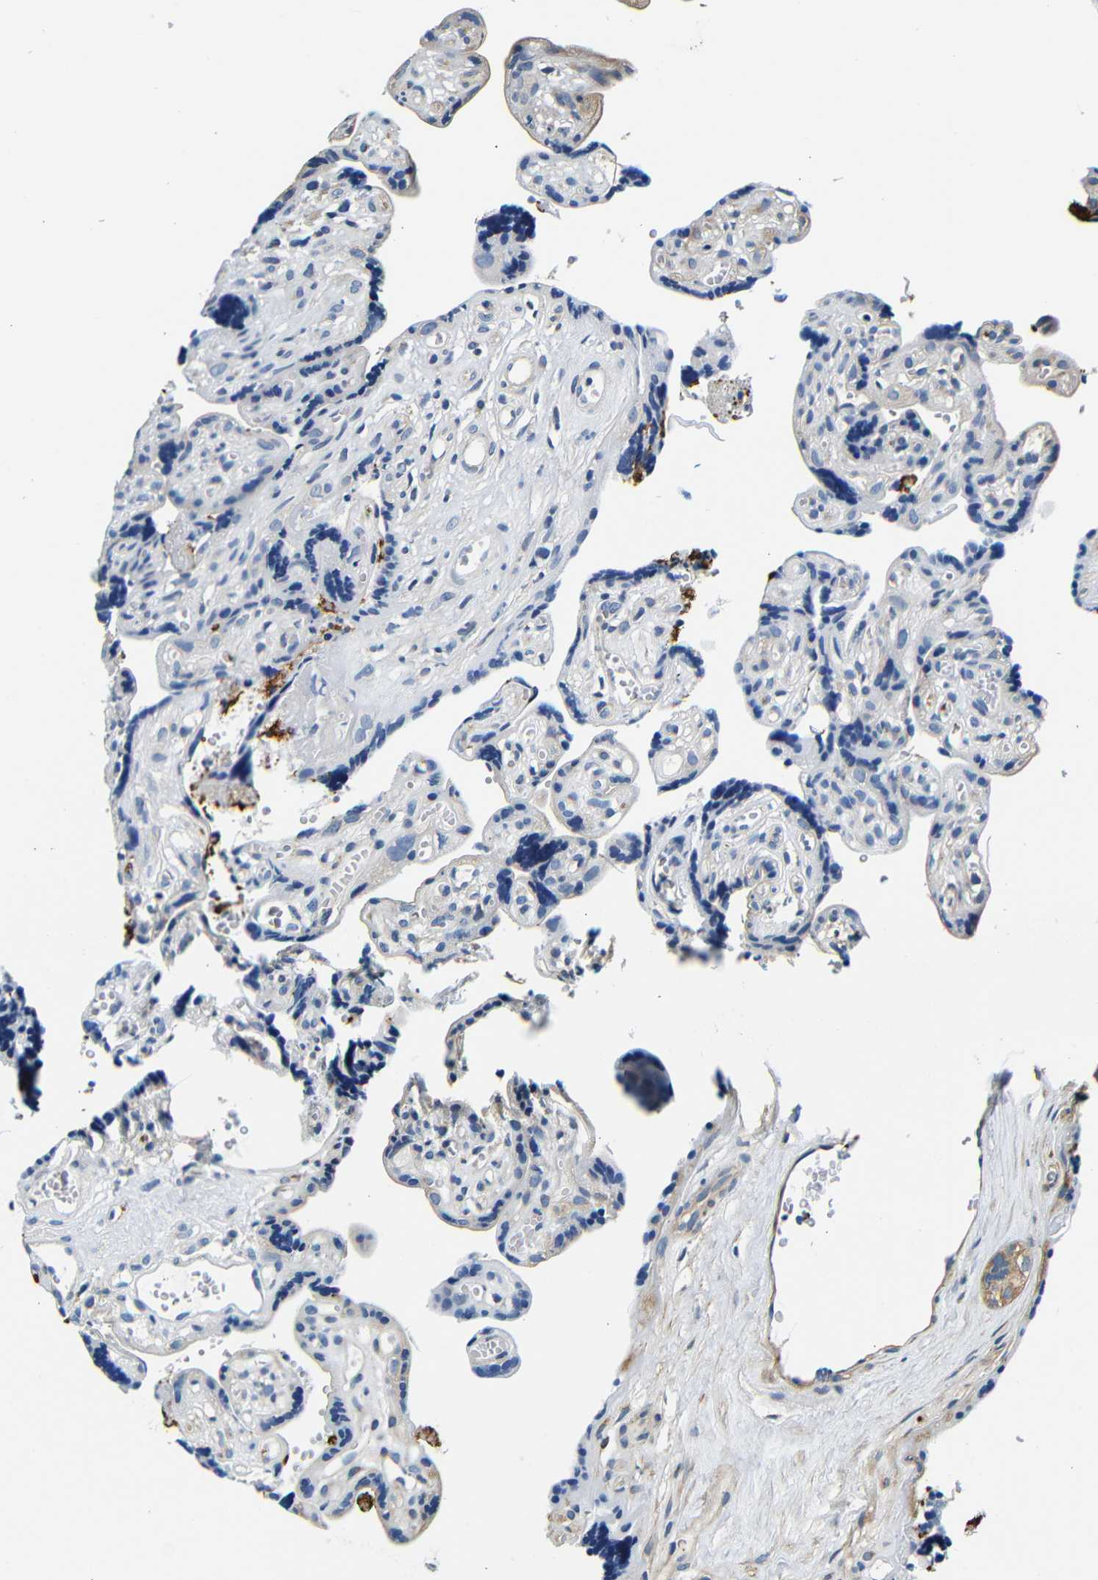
{"staining": {"intensity": "negative", "quantity": "none", "location": "none"}, "tissue": "placenta", "cell_type": "Decidual cells", "image_type": "normal", "snomed": [{"axis": "morphology", "description": "Normal tissue, NOS"}, {"axis": "topography", "description": "Placenta"}], "caption": "This is a micrograph of immunohistochemistry (IHC) staining of normal placenta, which shows no staining in decidual cells. (Stains: DAB (3,3'-diaminobenzidine) immunohistochemistry (IHC) with hematoxylin counter stain, Microscopy: brightfield microscopy at high magnification).", "gene": "GP1BA", "patient": {"sex": "female", "age": 30}}